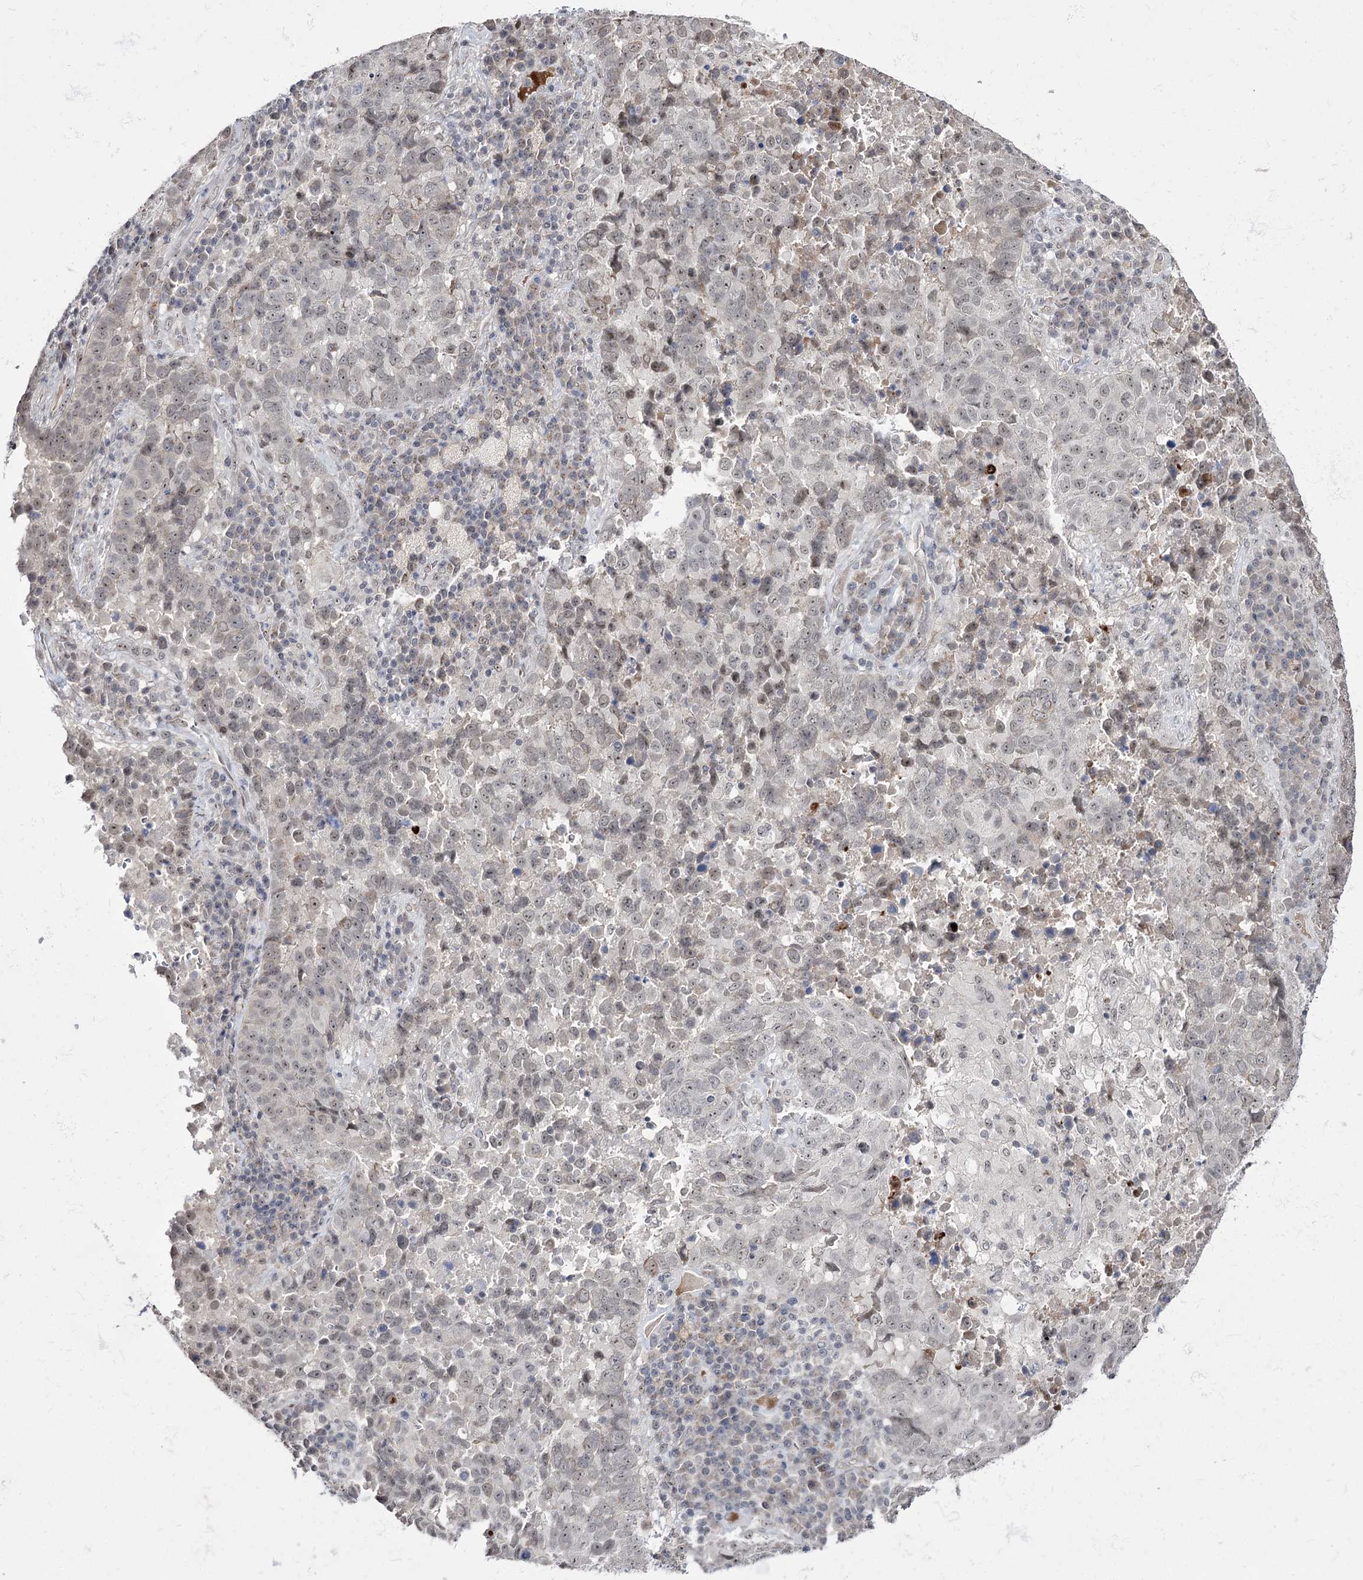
{"staining": {"intensity": "weak", "quantity": ">75%", "location": "nuclear"}, "tissue": "lung cancer", "cell_type": "Tumor cells", "image_type": "cancer", "snomed": [{"axis": "morphology", "description": "Squamous cell carcinoma, NOS"}, {"axis": "topography", "description": "Lung"}], "caption": "Immunohistochemical staining of human squamous cell carcinoma (lung) exhibits low levels of weak nuclear protein positivity in about >75% of tumor cells.", "gene": "STOX1", "patient": {"sex": "male", "age": 73}}